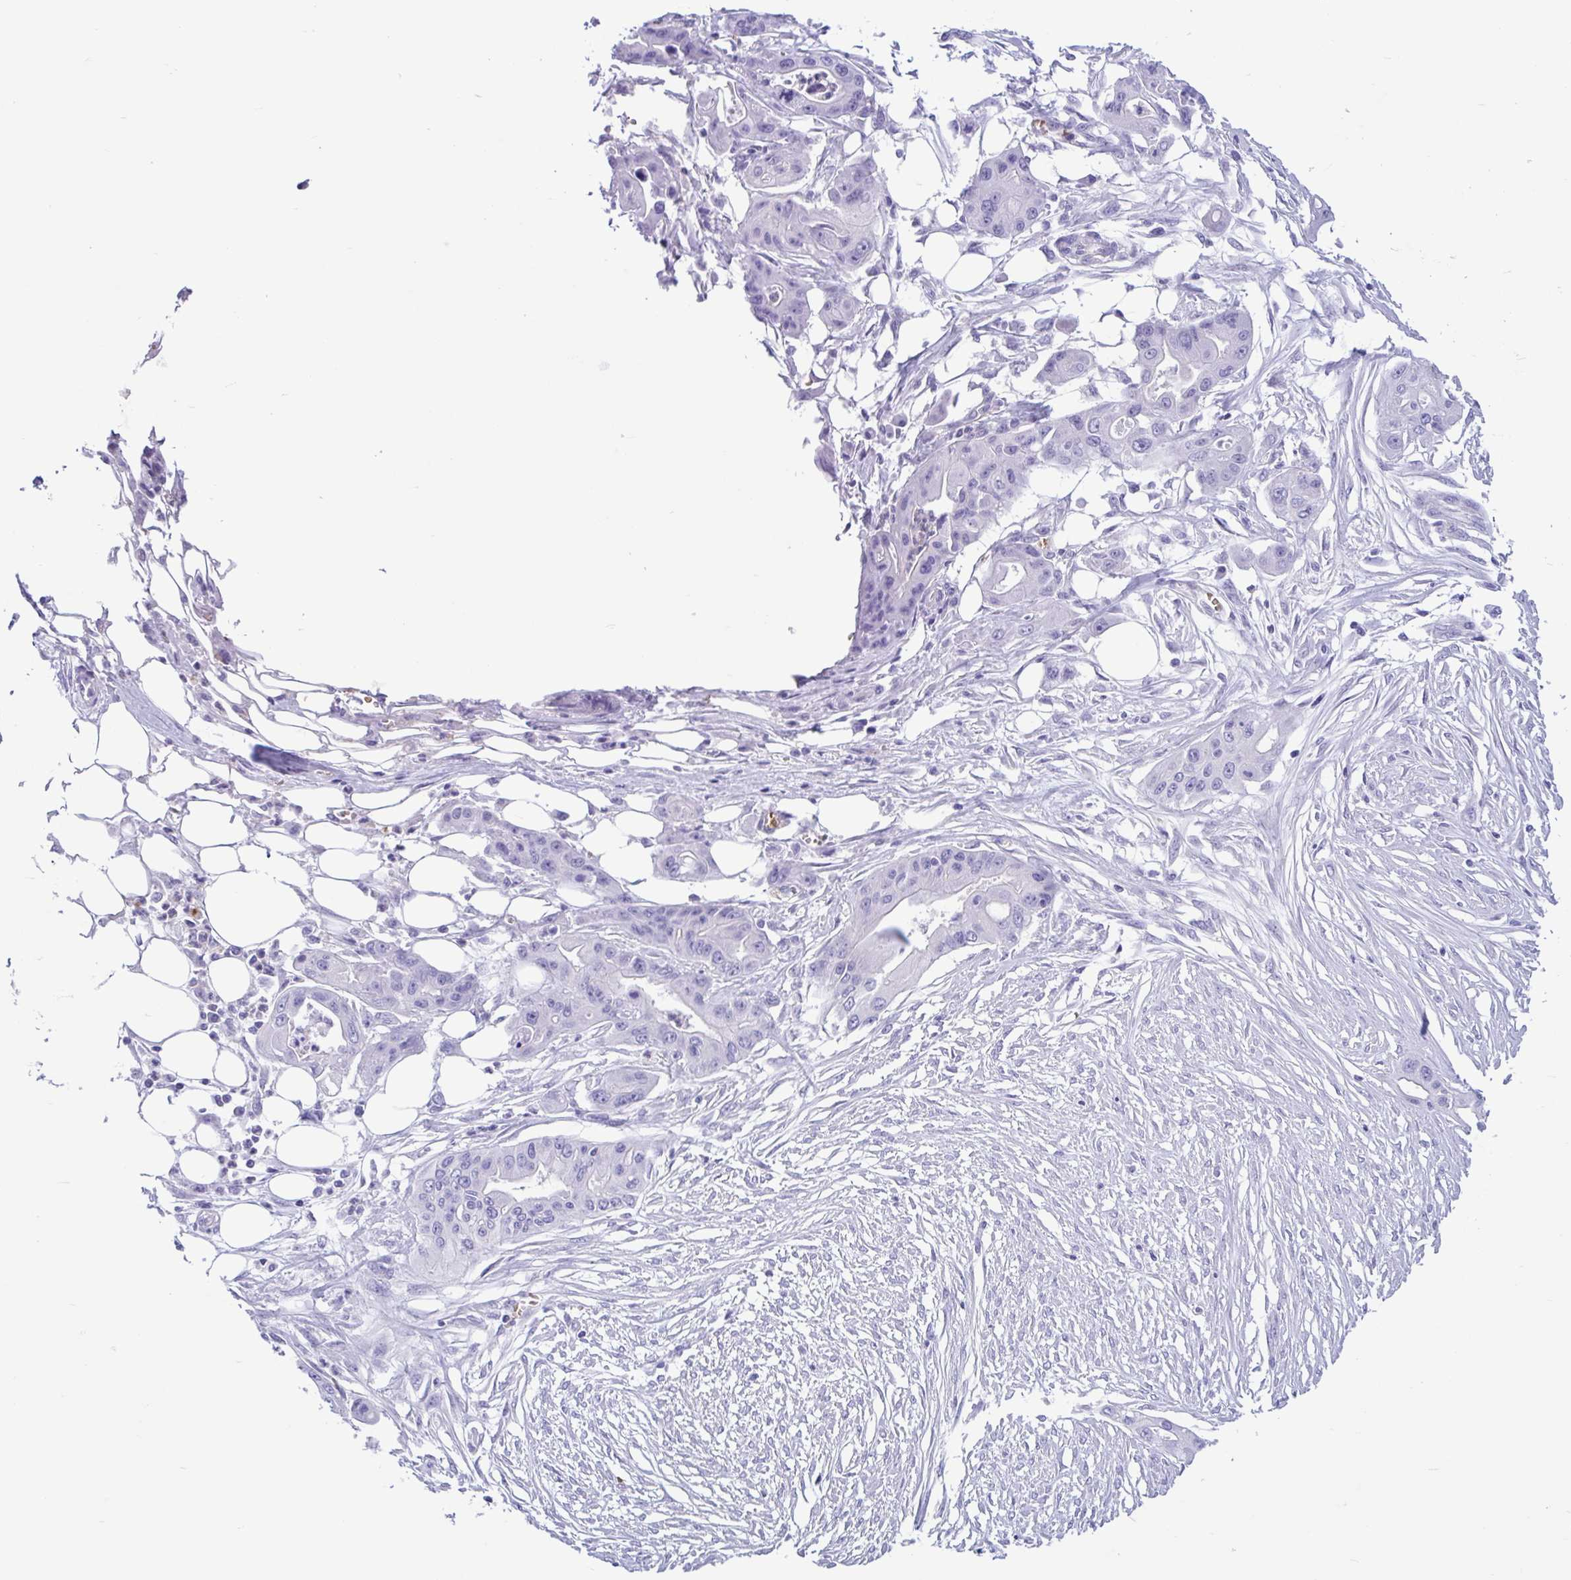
{"staining": {"intensity": "negative", "quantity": "none", "location": "none"}, "tissue": "ovarian cancer", "cell_type": "Tumor cells", "image_type": "cancer", "snomed": [{"axis": "morphology", "description": "Cystadenocarcinoma, mucinous, NOS"}, {"axis": "topography", "description": "Ovary"}], "caption": "Protein analysis of ovarian cancer reveals no significant staining in tumor cells. Brightfield microscopy of immunohistochemistry (IHC) stained with DAB (3,3'-diaminobenzidine) (brown) and hematoxylin (blue), captured at high magnification.", "gene": "TMEM79", "patient": {"sex": "female", "age": 70}}